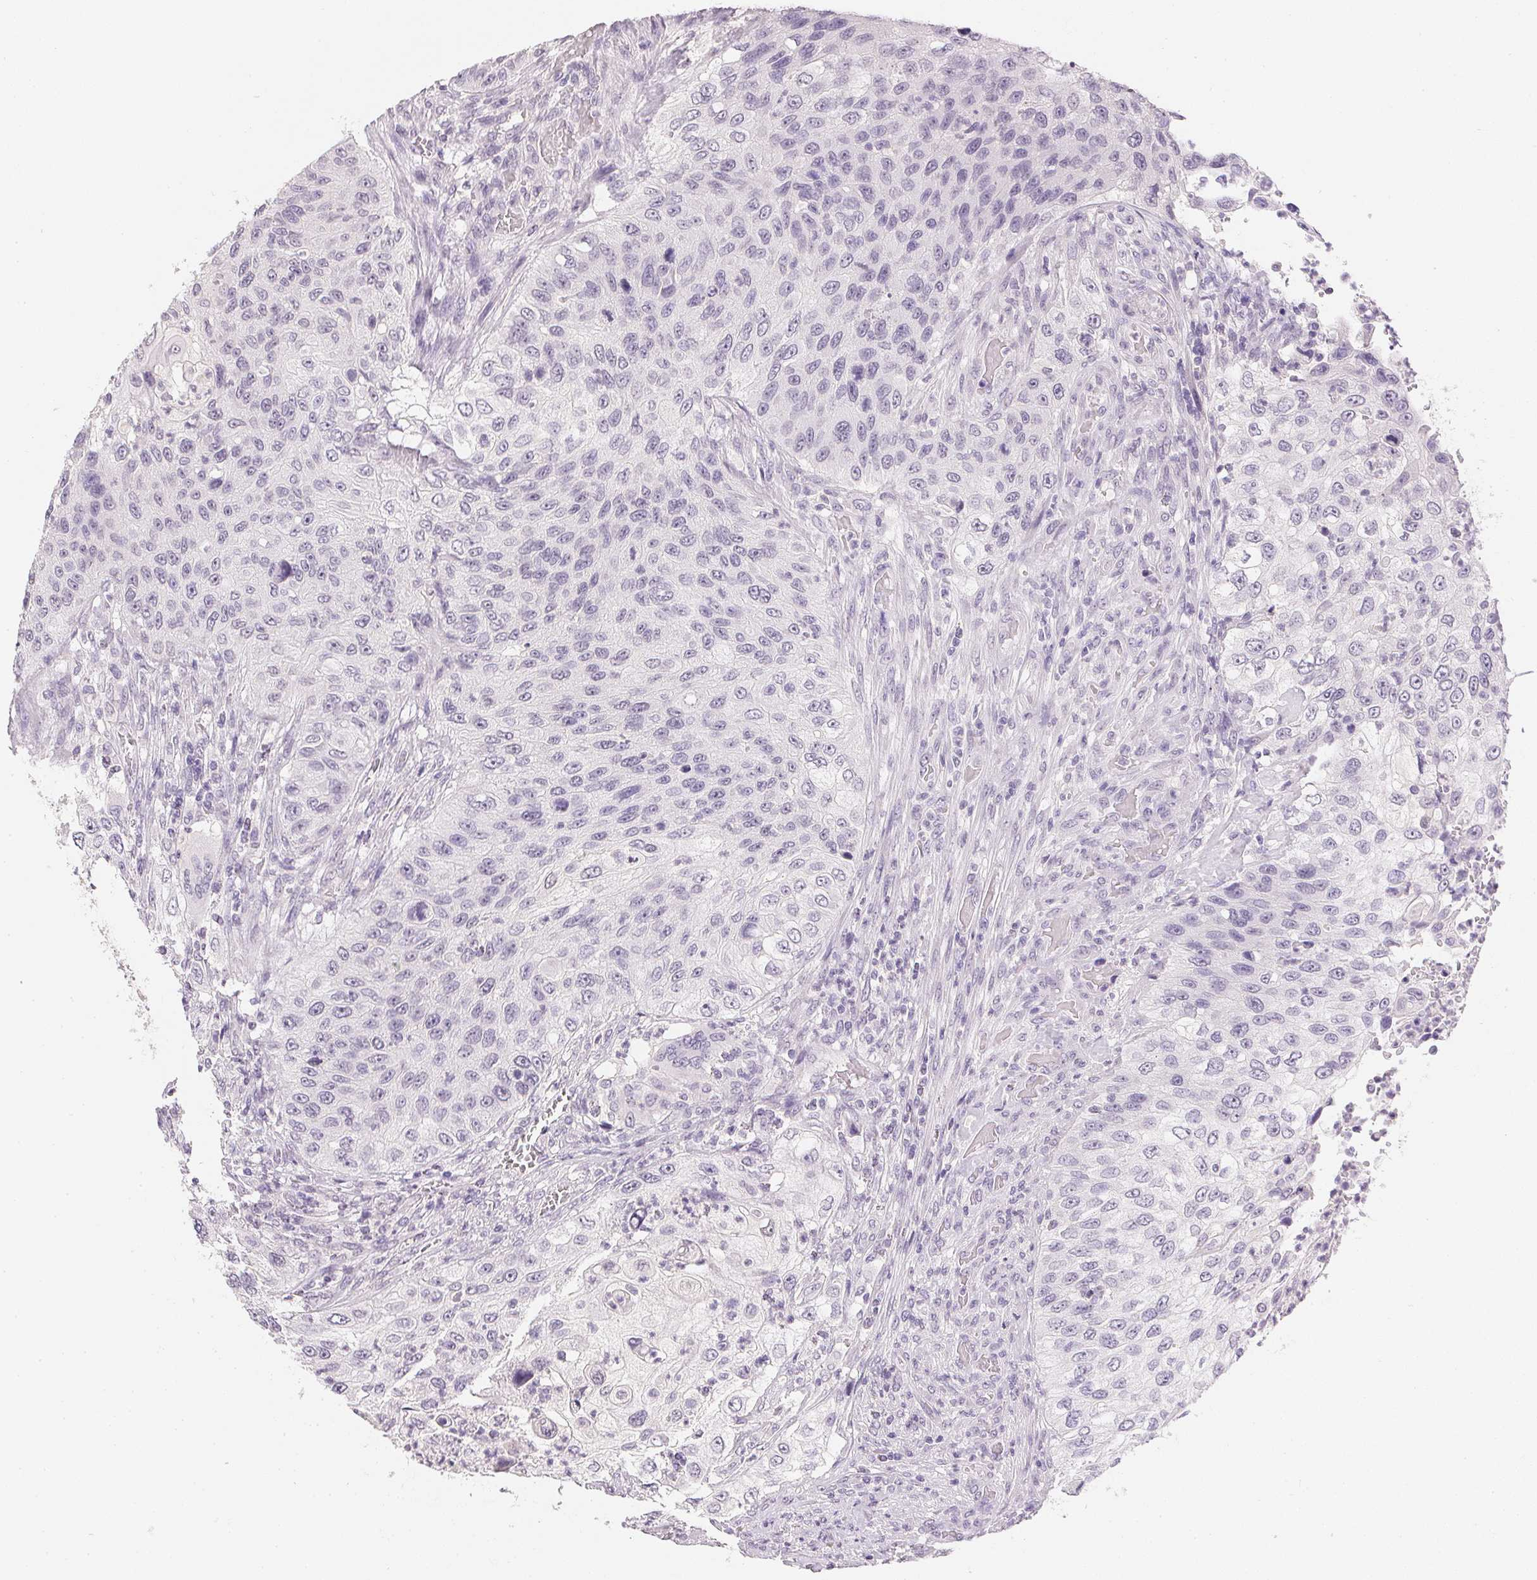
{"staining": {"intensity": "negative", "quantity": "none", "location": "none"}, "tissue": "urothelial cancer", "cell_type": "Tumor cells", "image_type": "cancer", "snomed": [{"axis": "morphology", "description": "Urothelial carcinoma, High grade"}, {"axis": "topography", "description": "Urinary bladder"}], "caption": "Tumor cells are negative for protein expression in human urothelial cancer.", "gene": "PPY", "patient": {"sex": "female", "age": 60}}